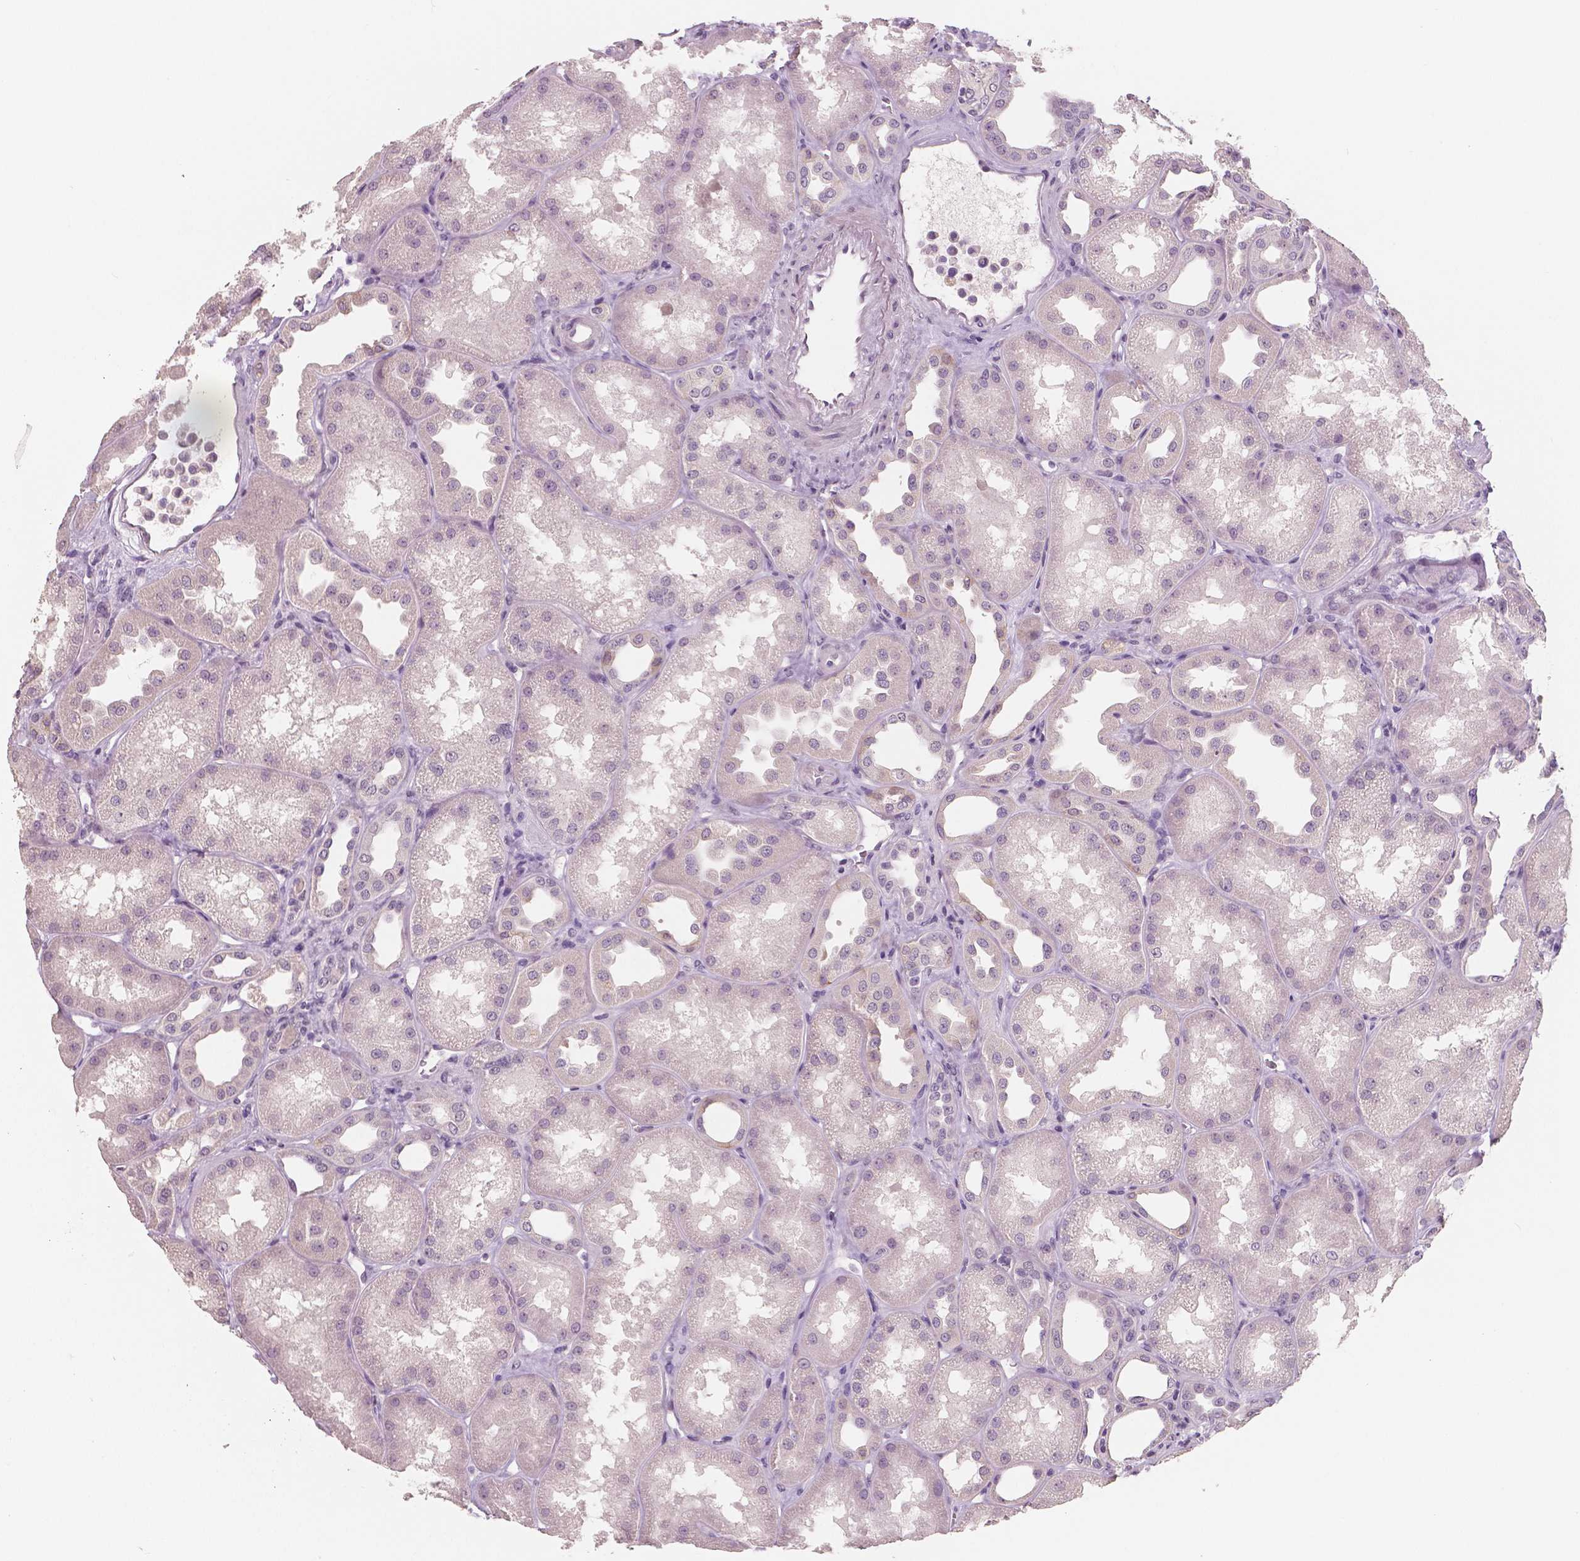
{"staining": {"intensity": "negative", "quantity": "none", "location": "none"}, "tissue": "kidney", "cell_type": "Cells in glomeruli", "image_type": "normal", "snomed": [{"axis": "morphology", "description": "Normal tissue, NOS"}, {"axis": "topography", "description": "Kidney"}], "caption": "Image shows no protein positivity in cells in glomeruli of unremarkable kidney.", "gene": "KIT", "patient": {"sex": "male", "age": 61}}